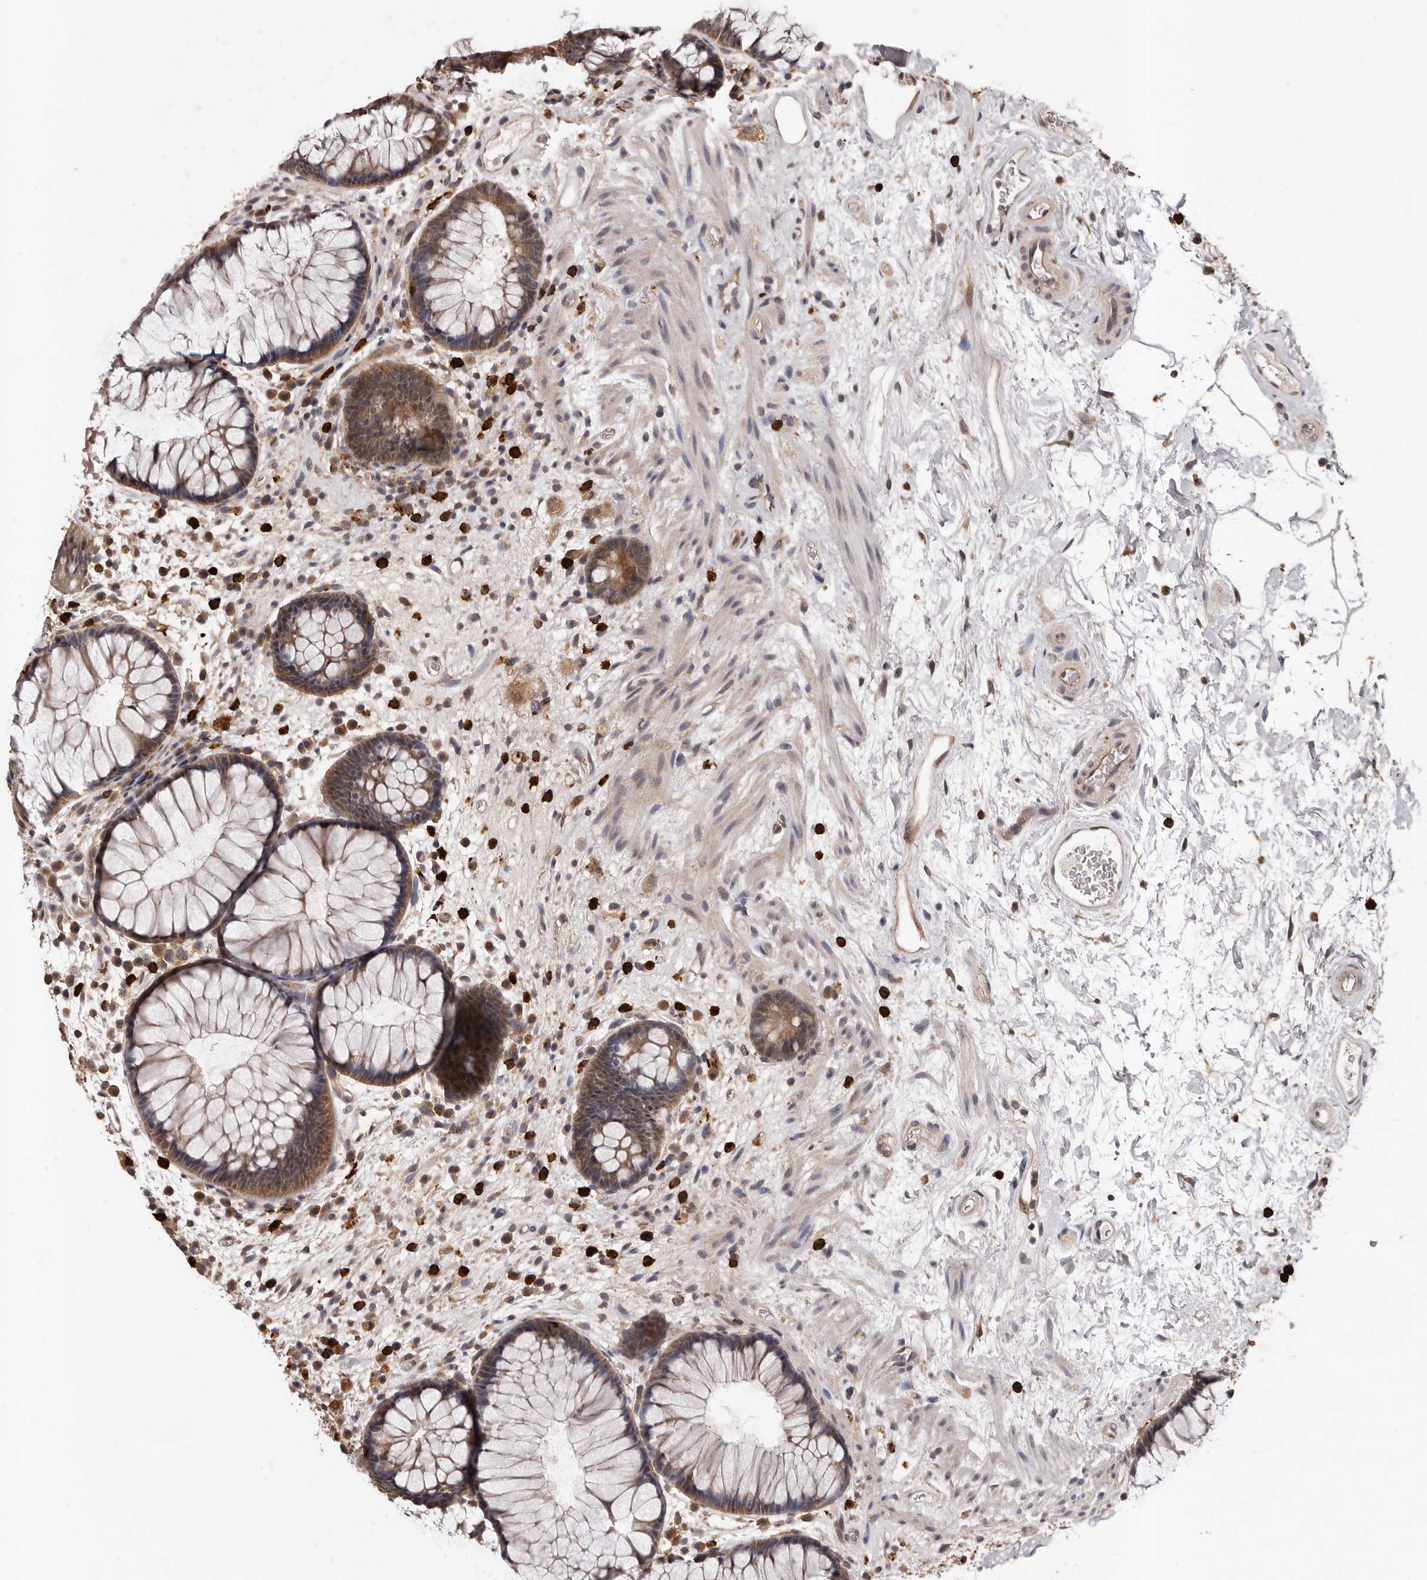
{"staining": {"intensity": "moderate", "quantity": ">75%", "location": "cytoplasmic/membranous"}, "tissue": "rectum", "cell_type": "Glandular cells", "image_type": "normal", "snomed": [{"axis": "morphology", "description": "Normal tissue, NOS"}, {"axis": "topography", "description": "Rectum"}], "caption": "Immunohistochemistry (IHC) of unremarkable human rectum exhibits medium levels of moderate cytoplasmic/membranous expression in approximately >75% of glandular cells.", "gene": "VPS37A", "patient": {"sex": "male", "age": 51}}